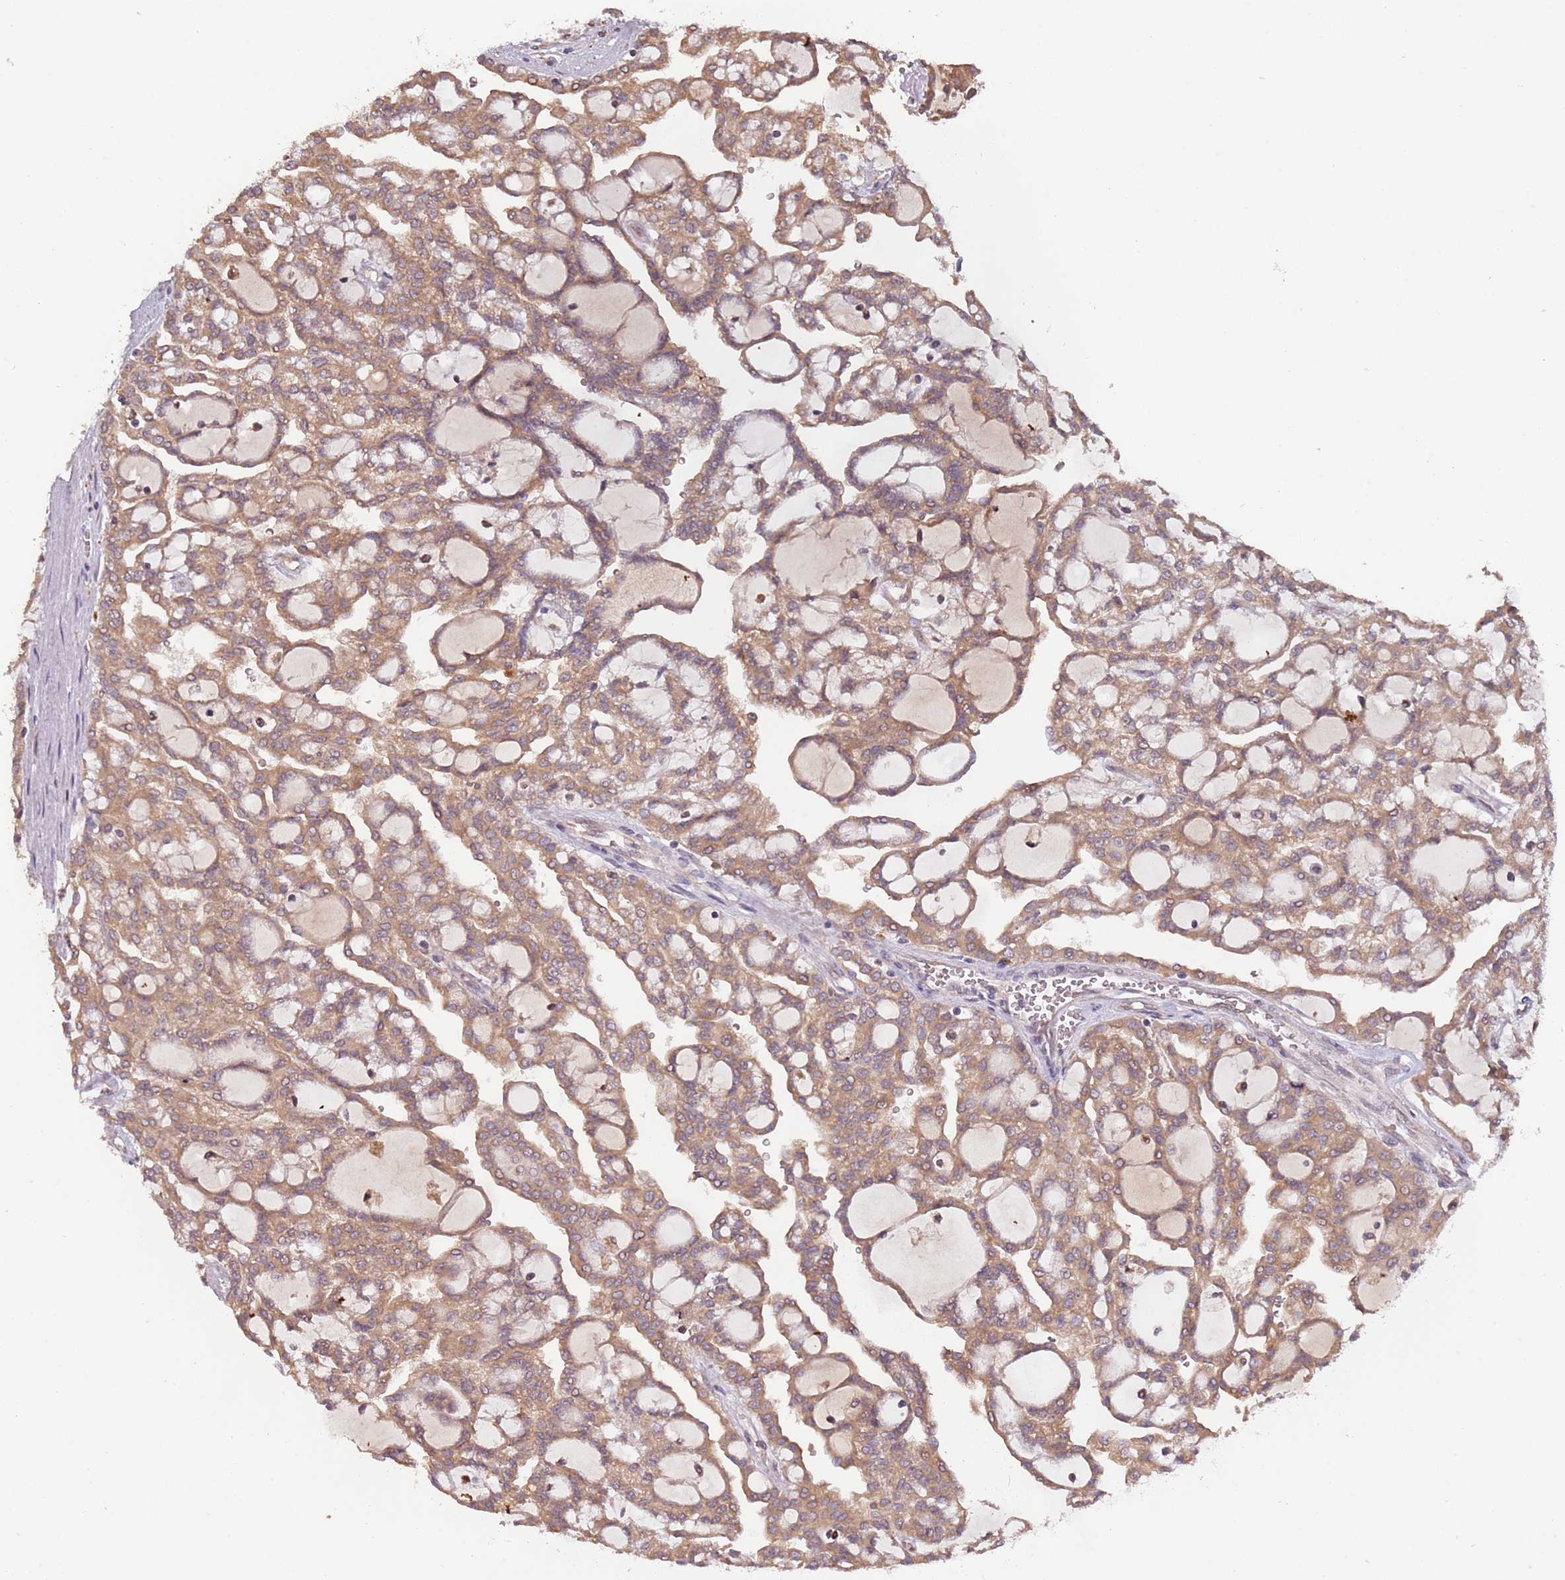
{"staining": {"intensity": "moderate", "quantity": ">75%", "location": "cytoplasmic/membranous"}, "tissue": "renal cancer", "cell_type": "Tumor cells", "image_type": "cancer", "snomed": [{"axis": "morphology", "description": "Adenocarcinoma, NOS"}, {"axis": "topography", "description": "Kidney"}], "caption": "This micrograph displays adenocarcinoma (renal) stained with IHC to label a protein in brown. The cytoplasmic/membranous of tumor cells show moderate positivity for the protein. Nuclei are counter-stained blue.", "gene": "USP32", "patient": {"sex": "male", "age": 63}}